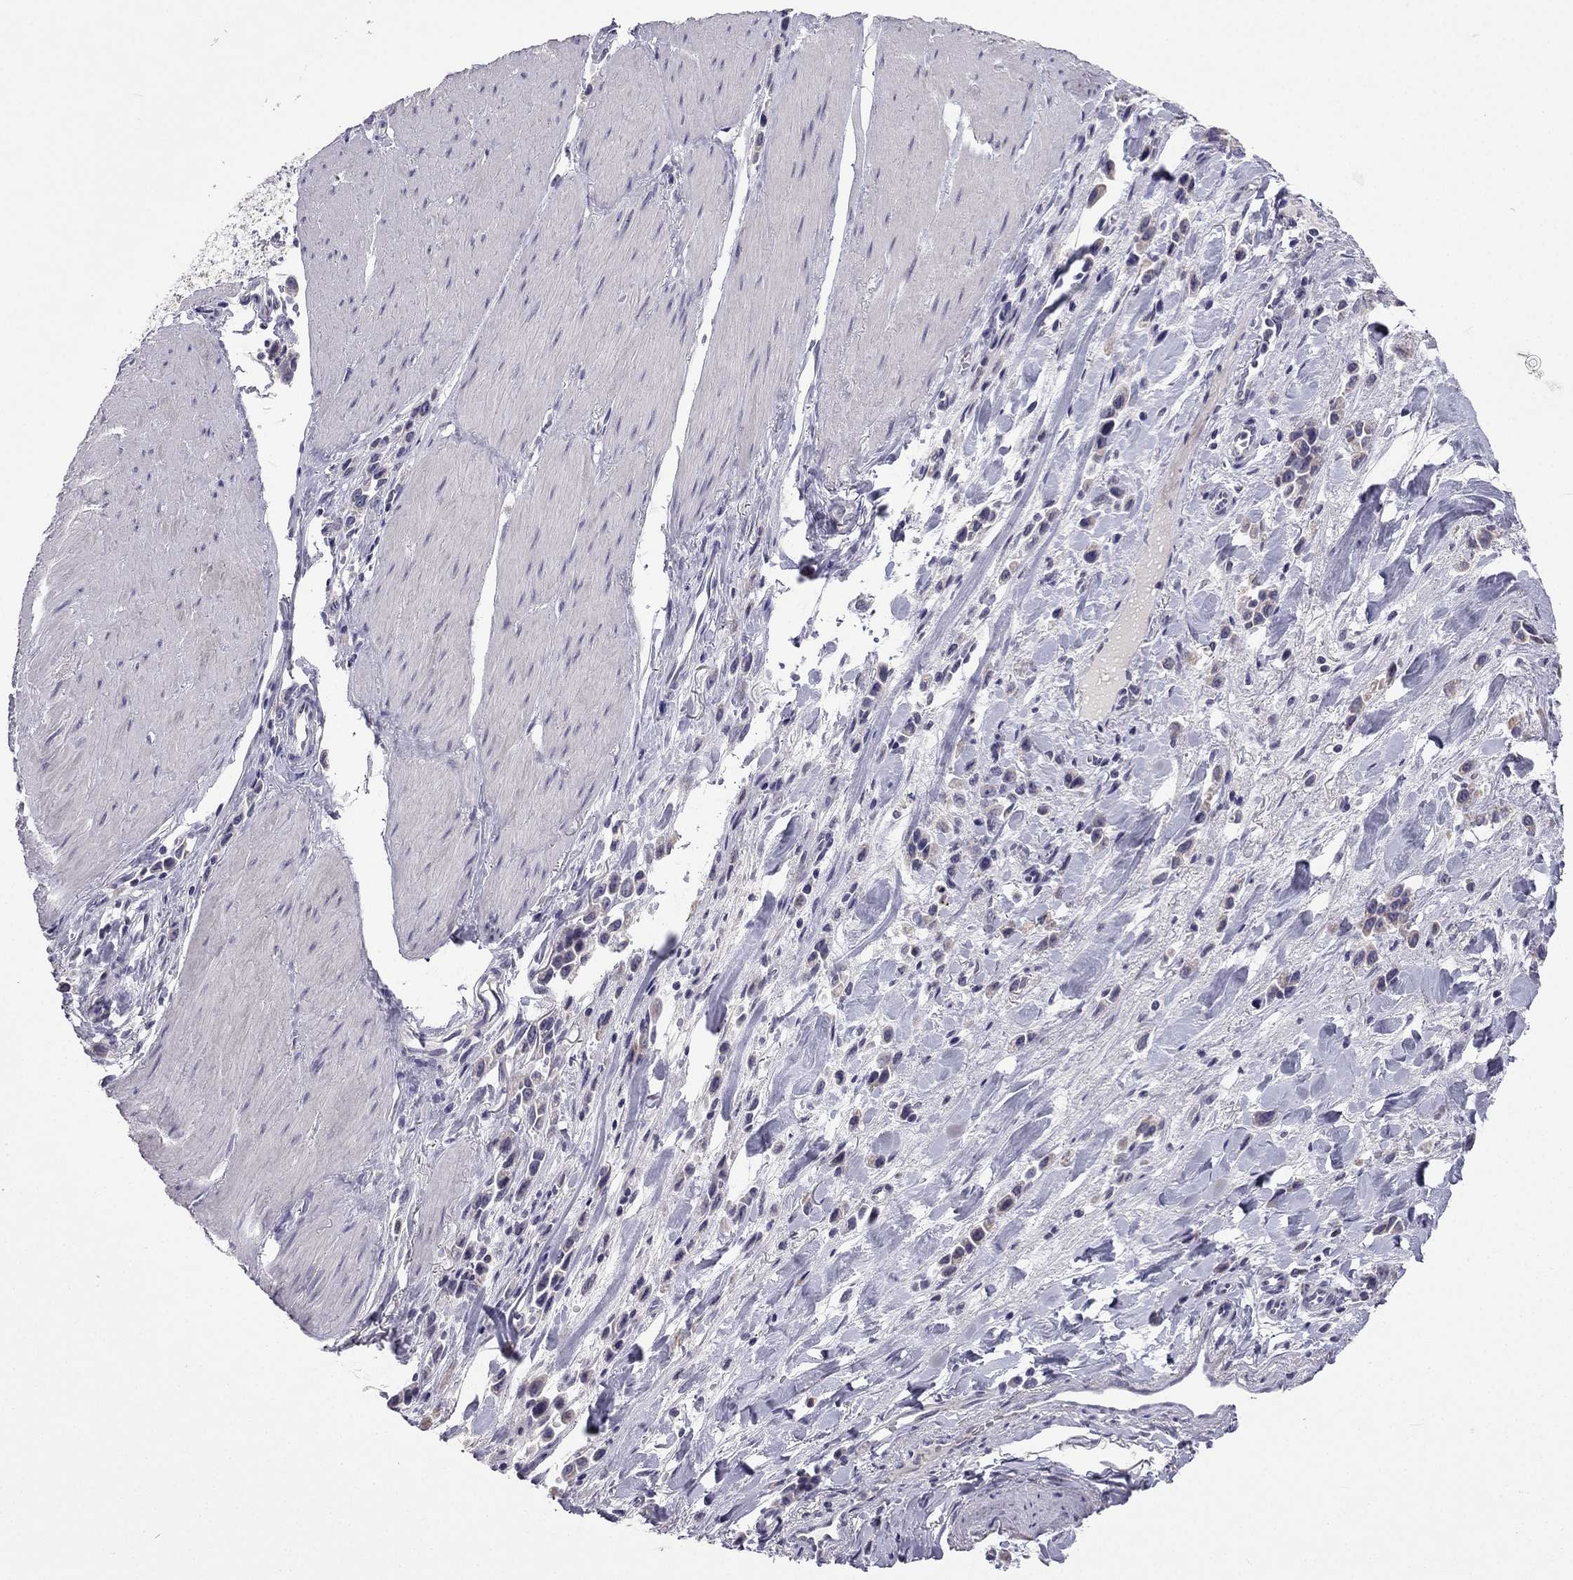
{"staining": {"intensity": "negative", "quantity": "none", "location": "none"}, "tissue": "stomach cancer", "cell_type": "Tumor cells", "image_type": "cancer", "snomed": [{"axis": "morphology", "description": "Adenocarcinoma, NOS"}, {"axis": "topography", "description": "Stomach"}], "caption": "Stomach cancer was stained to show a protein in brown. There is no significant staining in tumor cells.", "gene": "C5orf49", "patient": {"sex": "male", "age": 47}}